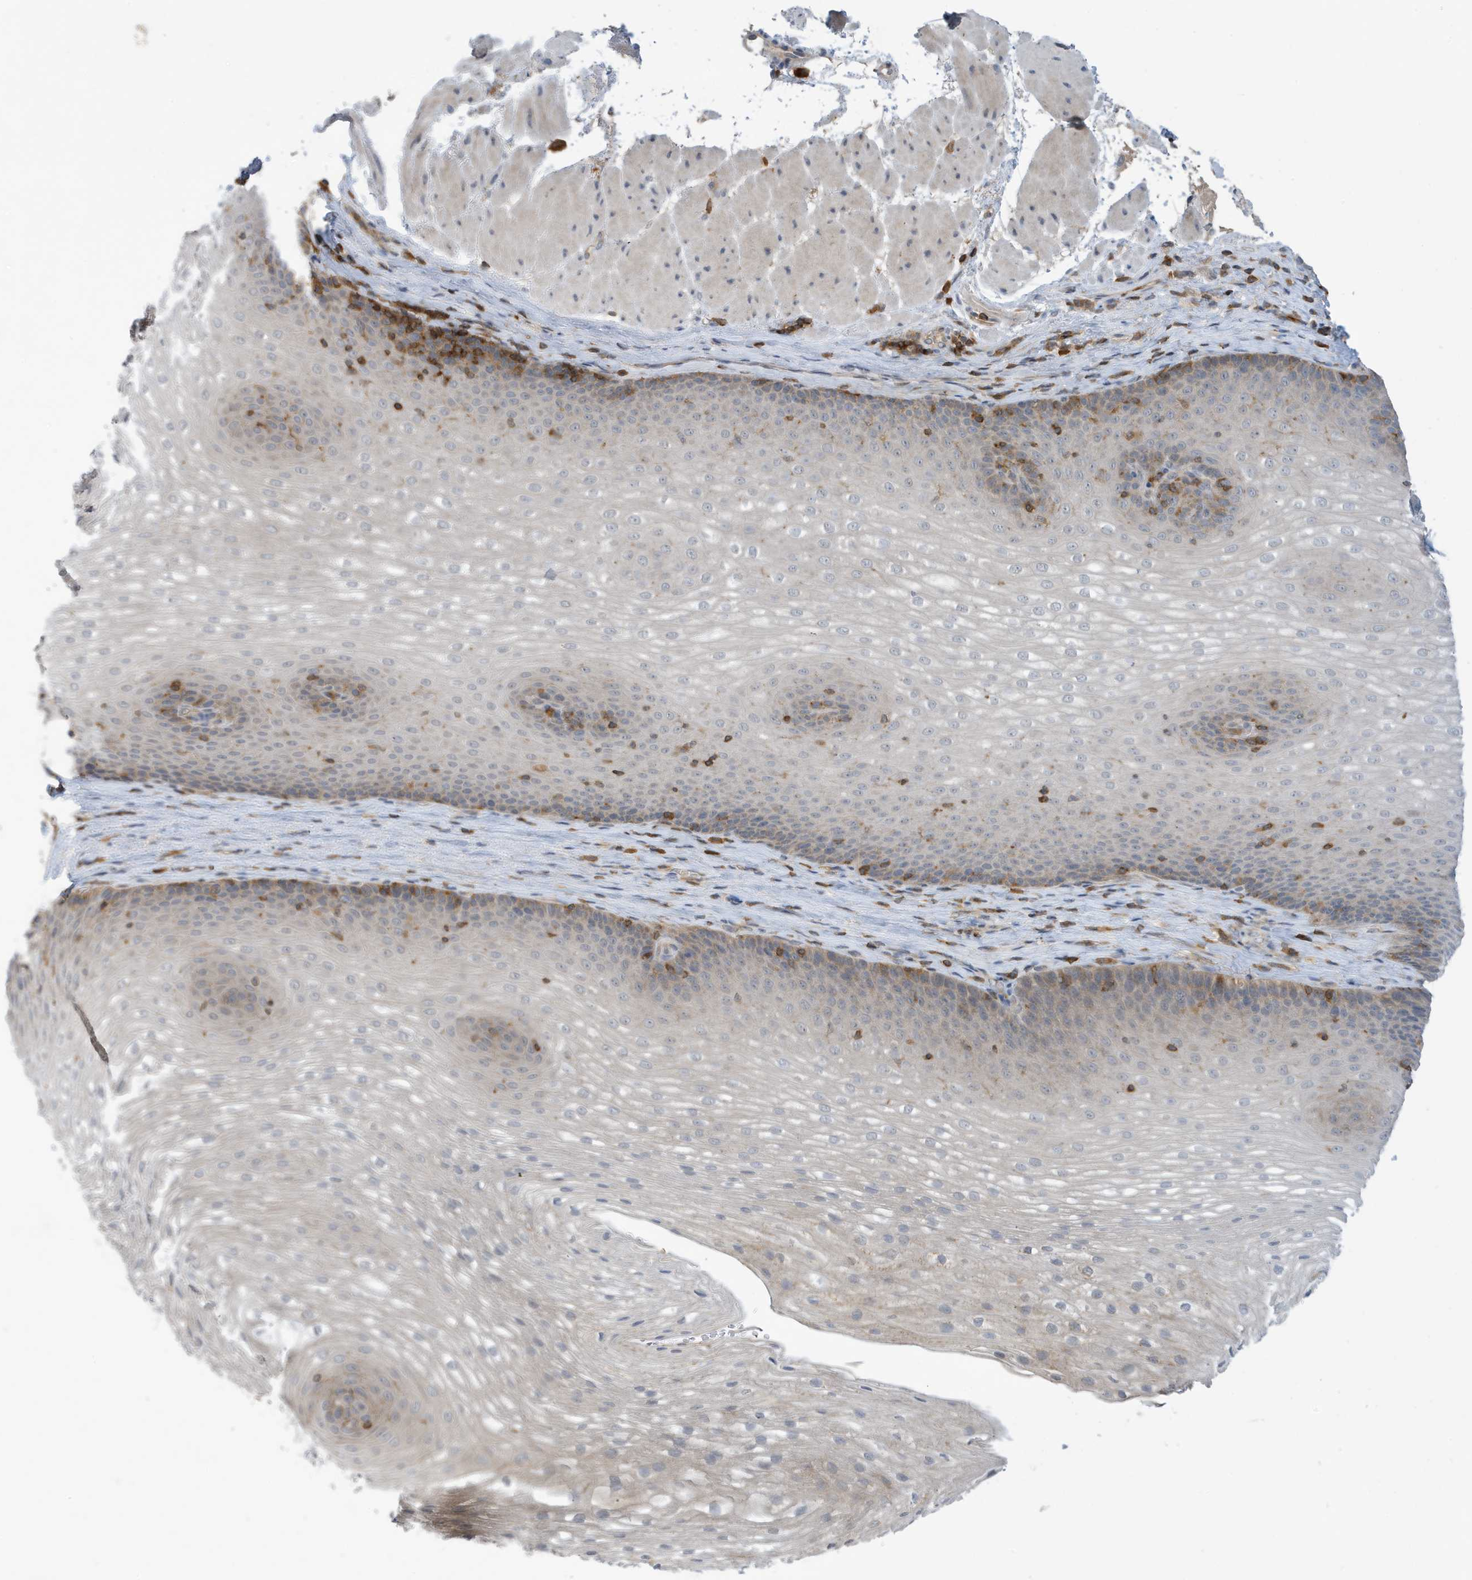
{"staining": {"intensity": "weak", "quantity": "<25%", "location": "cytoplasmic/membranous"}, "tissue": "esophagus", "cell_type": "Squamous epithelial cells", "image_type": "normal", "snomed": [{"axis": "morphology", "description": "Normal tissue, NOS"}, {"axis": "topography", "description": "Esophagus"}], "caption": "Immunohistochemistry (IHC) of normal human esophagus shows no positivity in squamous epithelial cells.", "gene": "NSUN3", "patient": {"sex": "female", "age": 66}}